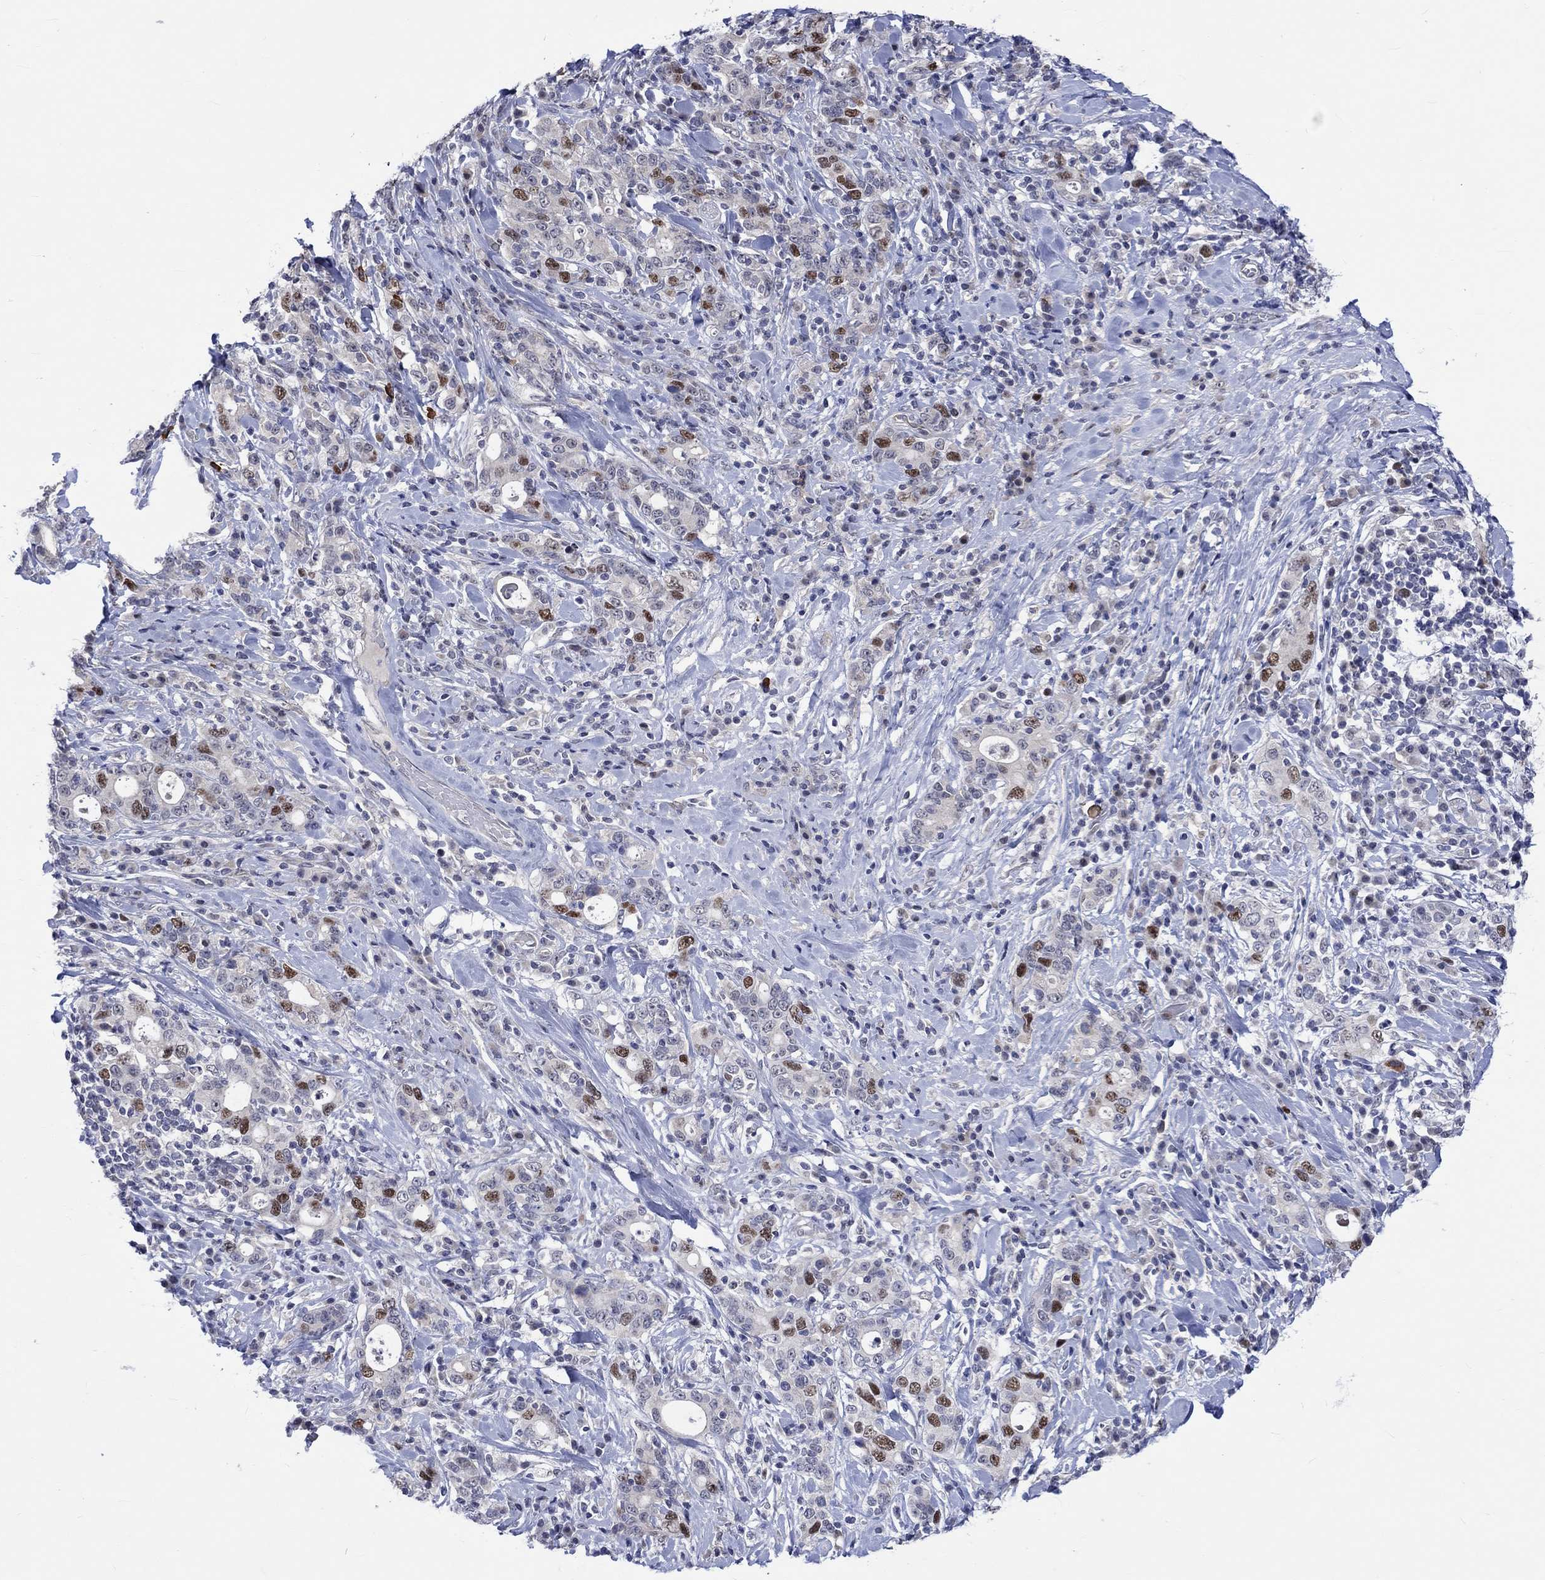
{"staining": {"intensity": "strong", "quantity": "25%-75%", "location": "nuclear"}, "tissue": "stomach cancer", "cell_type": "Tumor cells", "image_type": "cancer", "snomed": [{"axis": "morphology", "description": "Adenocarcinoma, NOS"}, {"axis": "topography", "description": "Stomach"}], "caption": "Stomach adenocarcinoma stained for a protein reveals strong nuclear positivity in tumor cells.", "gene": "E2F8", "patient": {"sex": "male", "age": 79}}